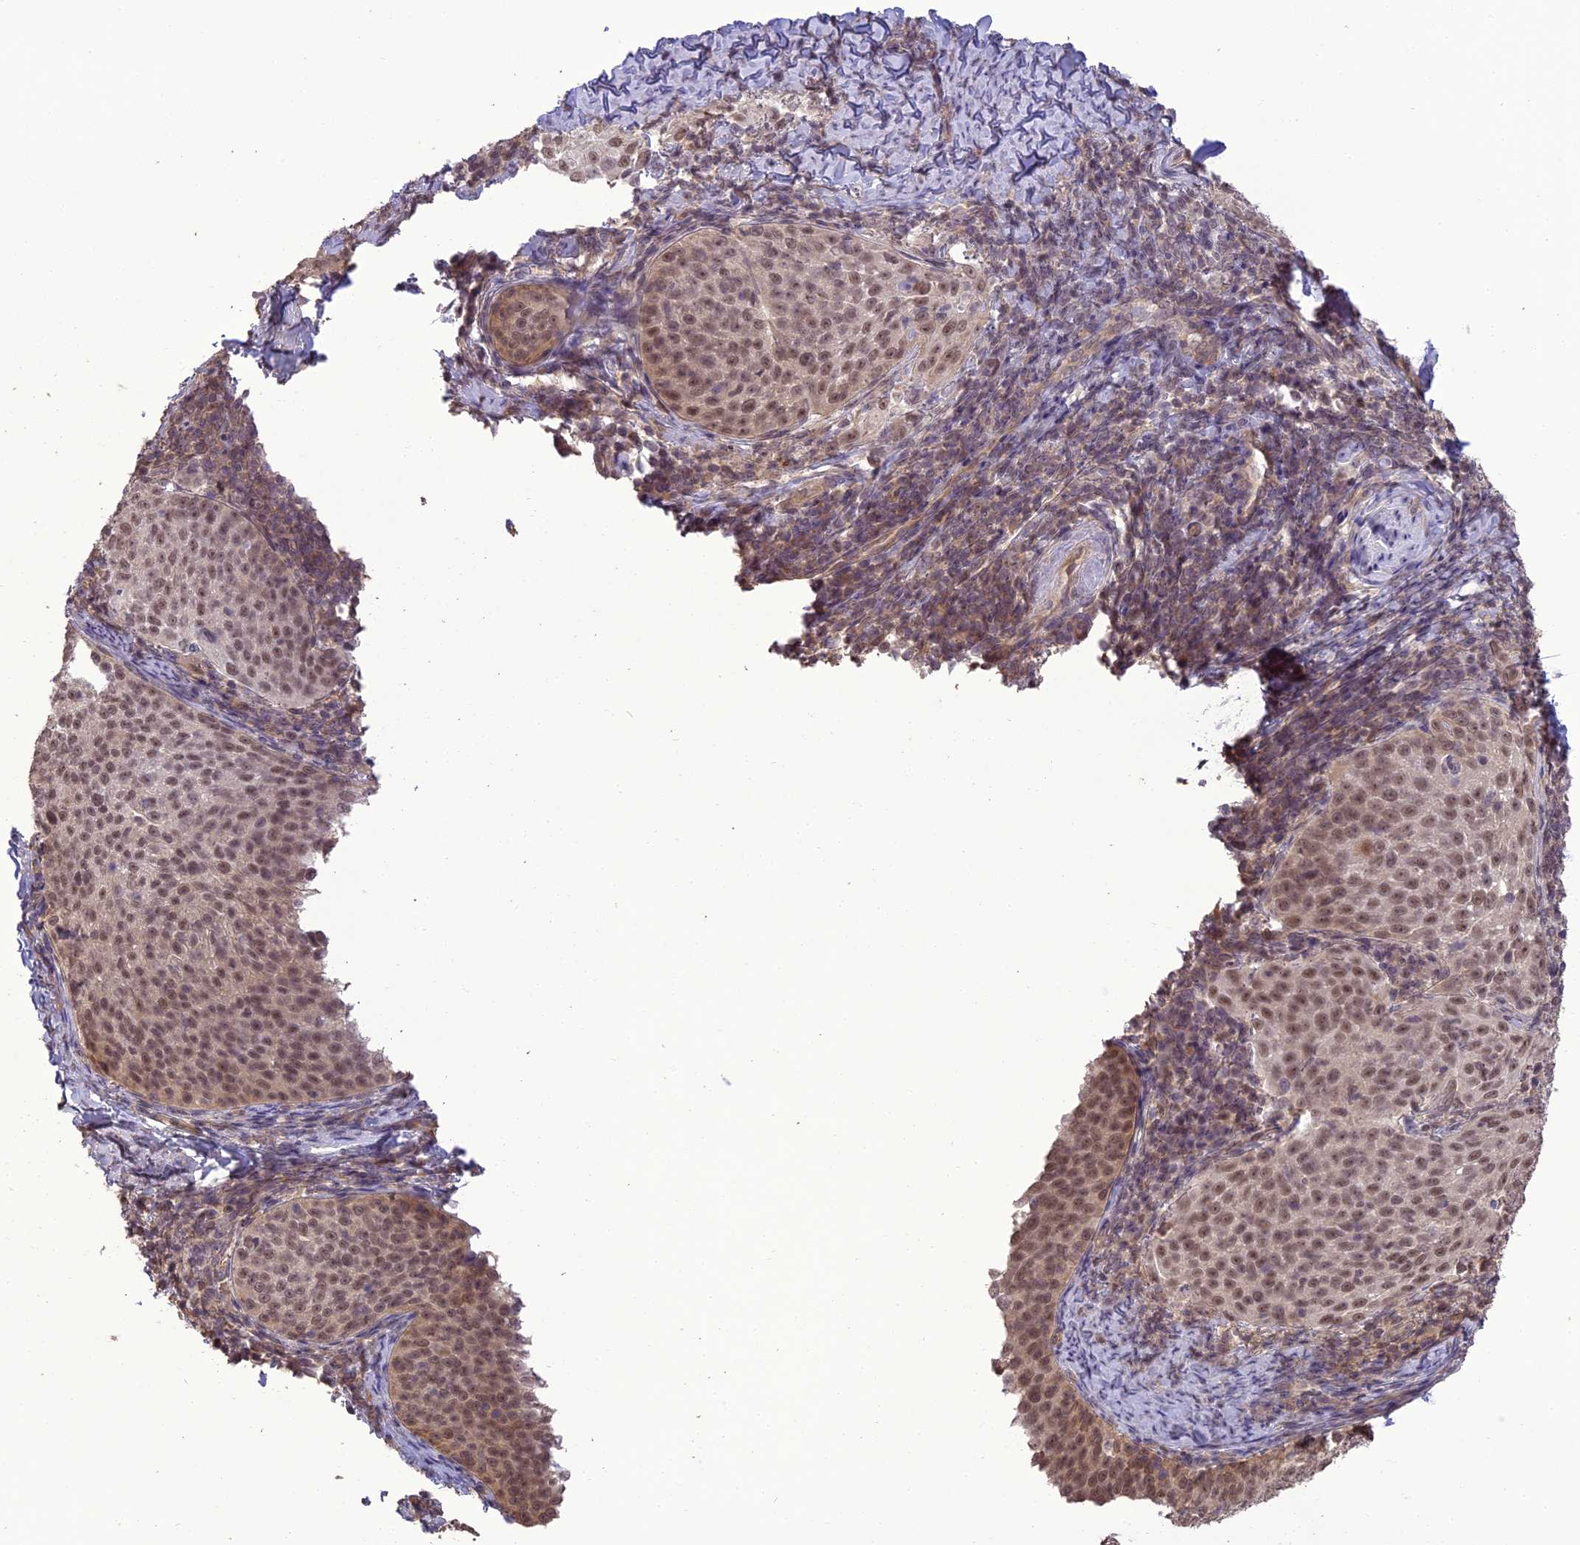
{"staining": {"intensity": "moderate", "quantity": ">75%", "location": "nuclear"}, "tissue": "cervical cancer", "cell_type": "Tumor cells", "image_type": "cancer", "snomed": [{"axis": "morphology", "description": "Squamous cell carcinoma, NOS"}, {"axis": "topography", "description": "Cervix"}], "caption": "Cervical cancer tissue displays moderate nuclear positivity in approximately >75% of tumor cells (IHC, brightfield microscopy, high magnification).", "gene": "TIGD7", "patient": {"sex": "female", "age": 57}}